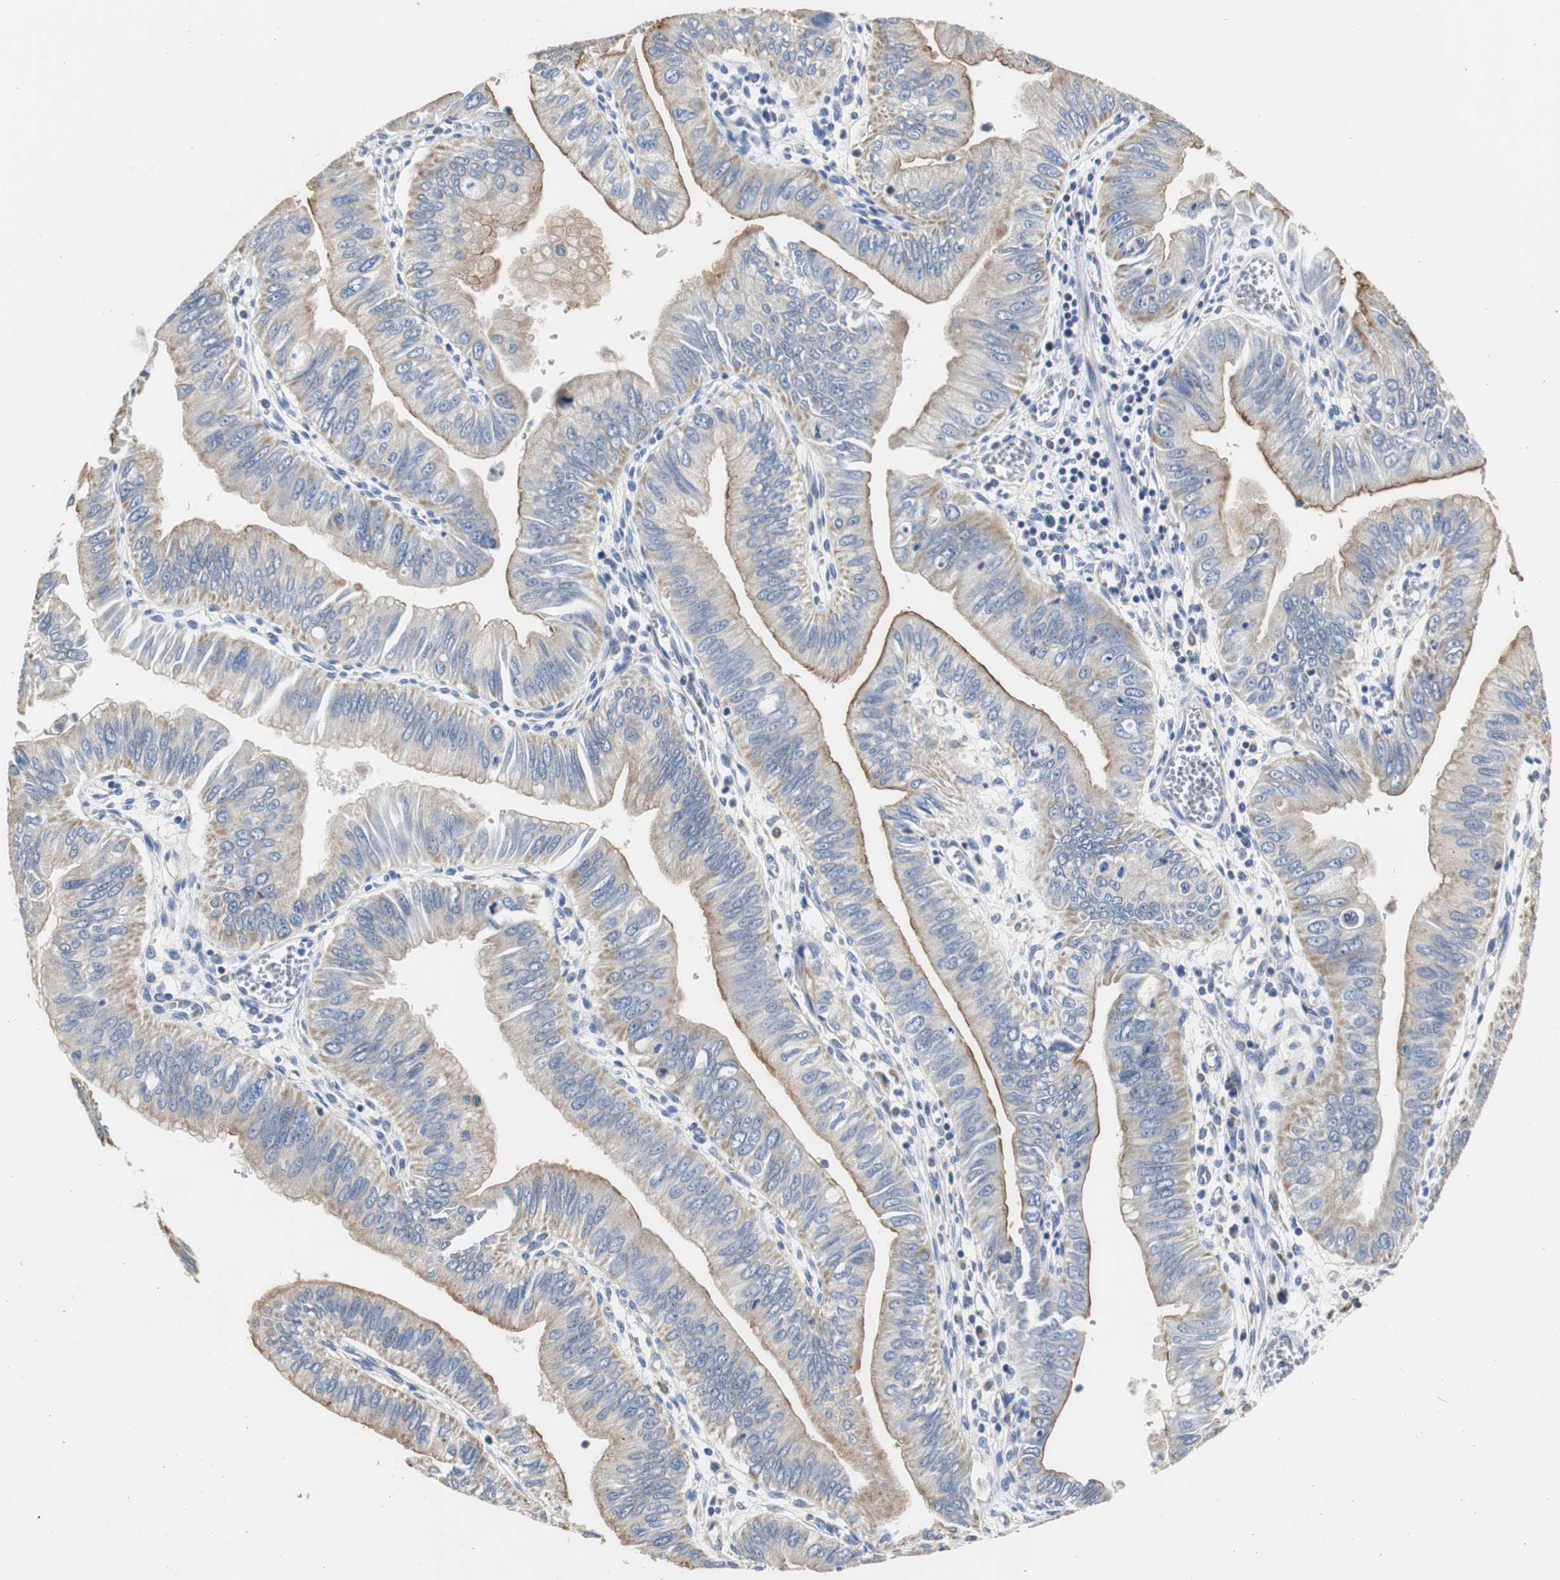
{"staining": {"intensity": "weak", "quantity": ">75%", "location": "cytoplasmic/membranous"}, "tissue": "pancreatic cancer", "cell_type": "Tumor cells", "image_type": "cancer", "snomed": [{"axis": "morphology", "description": "Normal tissue, NOS"}, {"axis": "topography", "description": "Lymph node"}], "caption": "Approximately >75% of tumor cells in human pancreatic cancer demonstrate weak cytoplasmic/membranous protein positivity as visualized by brown immunohistochemical staining.", "gene": "PCK1", "patient": {"sex": "male", "age": 50}}